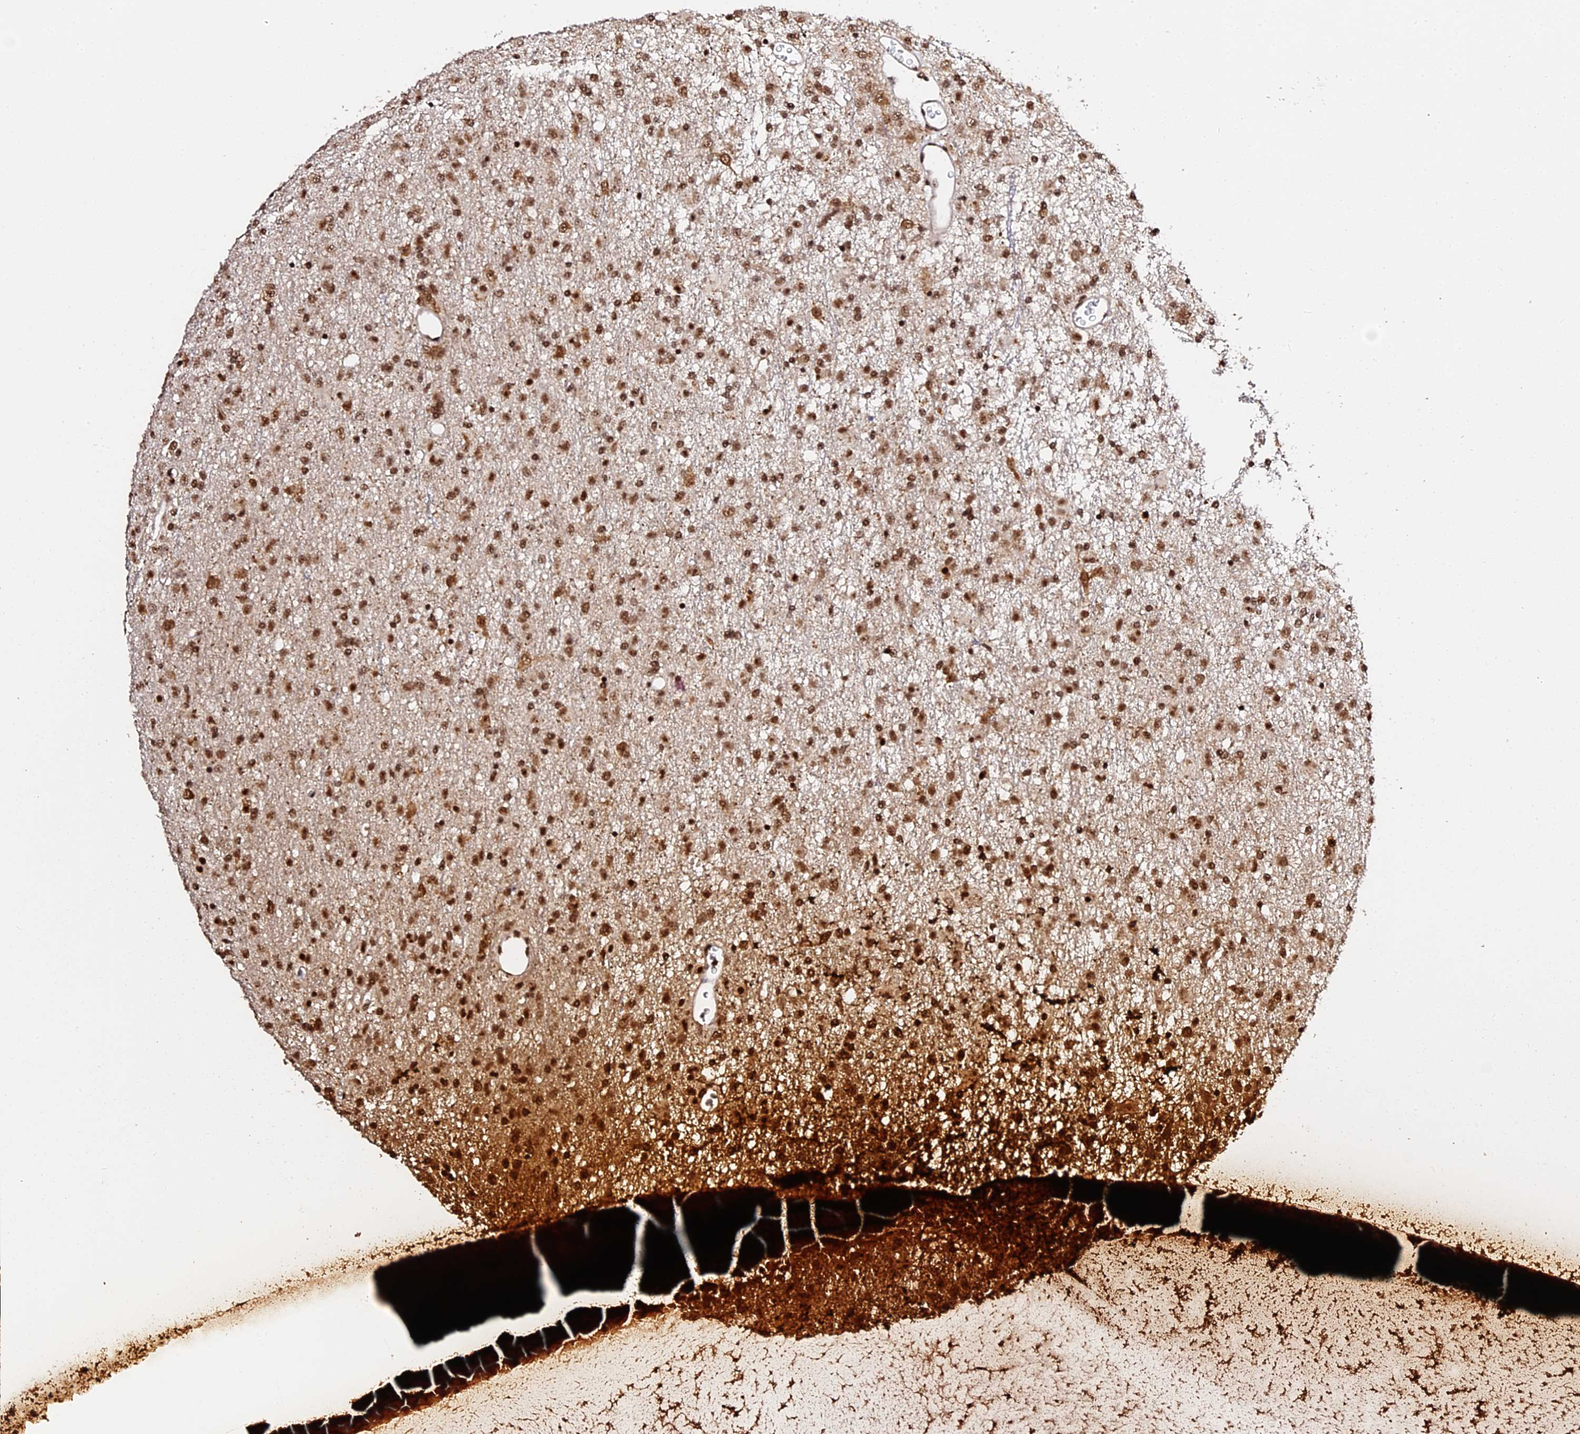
{"staining": {"intensity": "strong", "quantity": ">75%", "location": "nuclear"}, "tissue": "glioma", "cell_type": "Tumor cells", "image_type": "cancer", "snomed": [{"axis": "morphology", "description": "Glioma, malignant, Low grade"}, {"axis": "topography", "description": "Brain"}], "caption": "This image shows IHC staining of human malignant glioma (low-grade), with high strong nuclear staining in approximately >75% of tumor cells.", "gene": "MCRS1", "patient": {"sex": "male", "age": 65}}